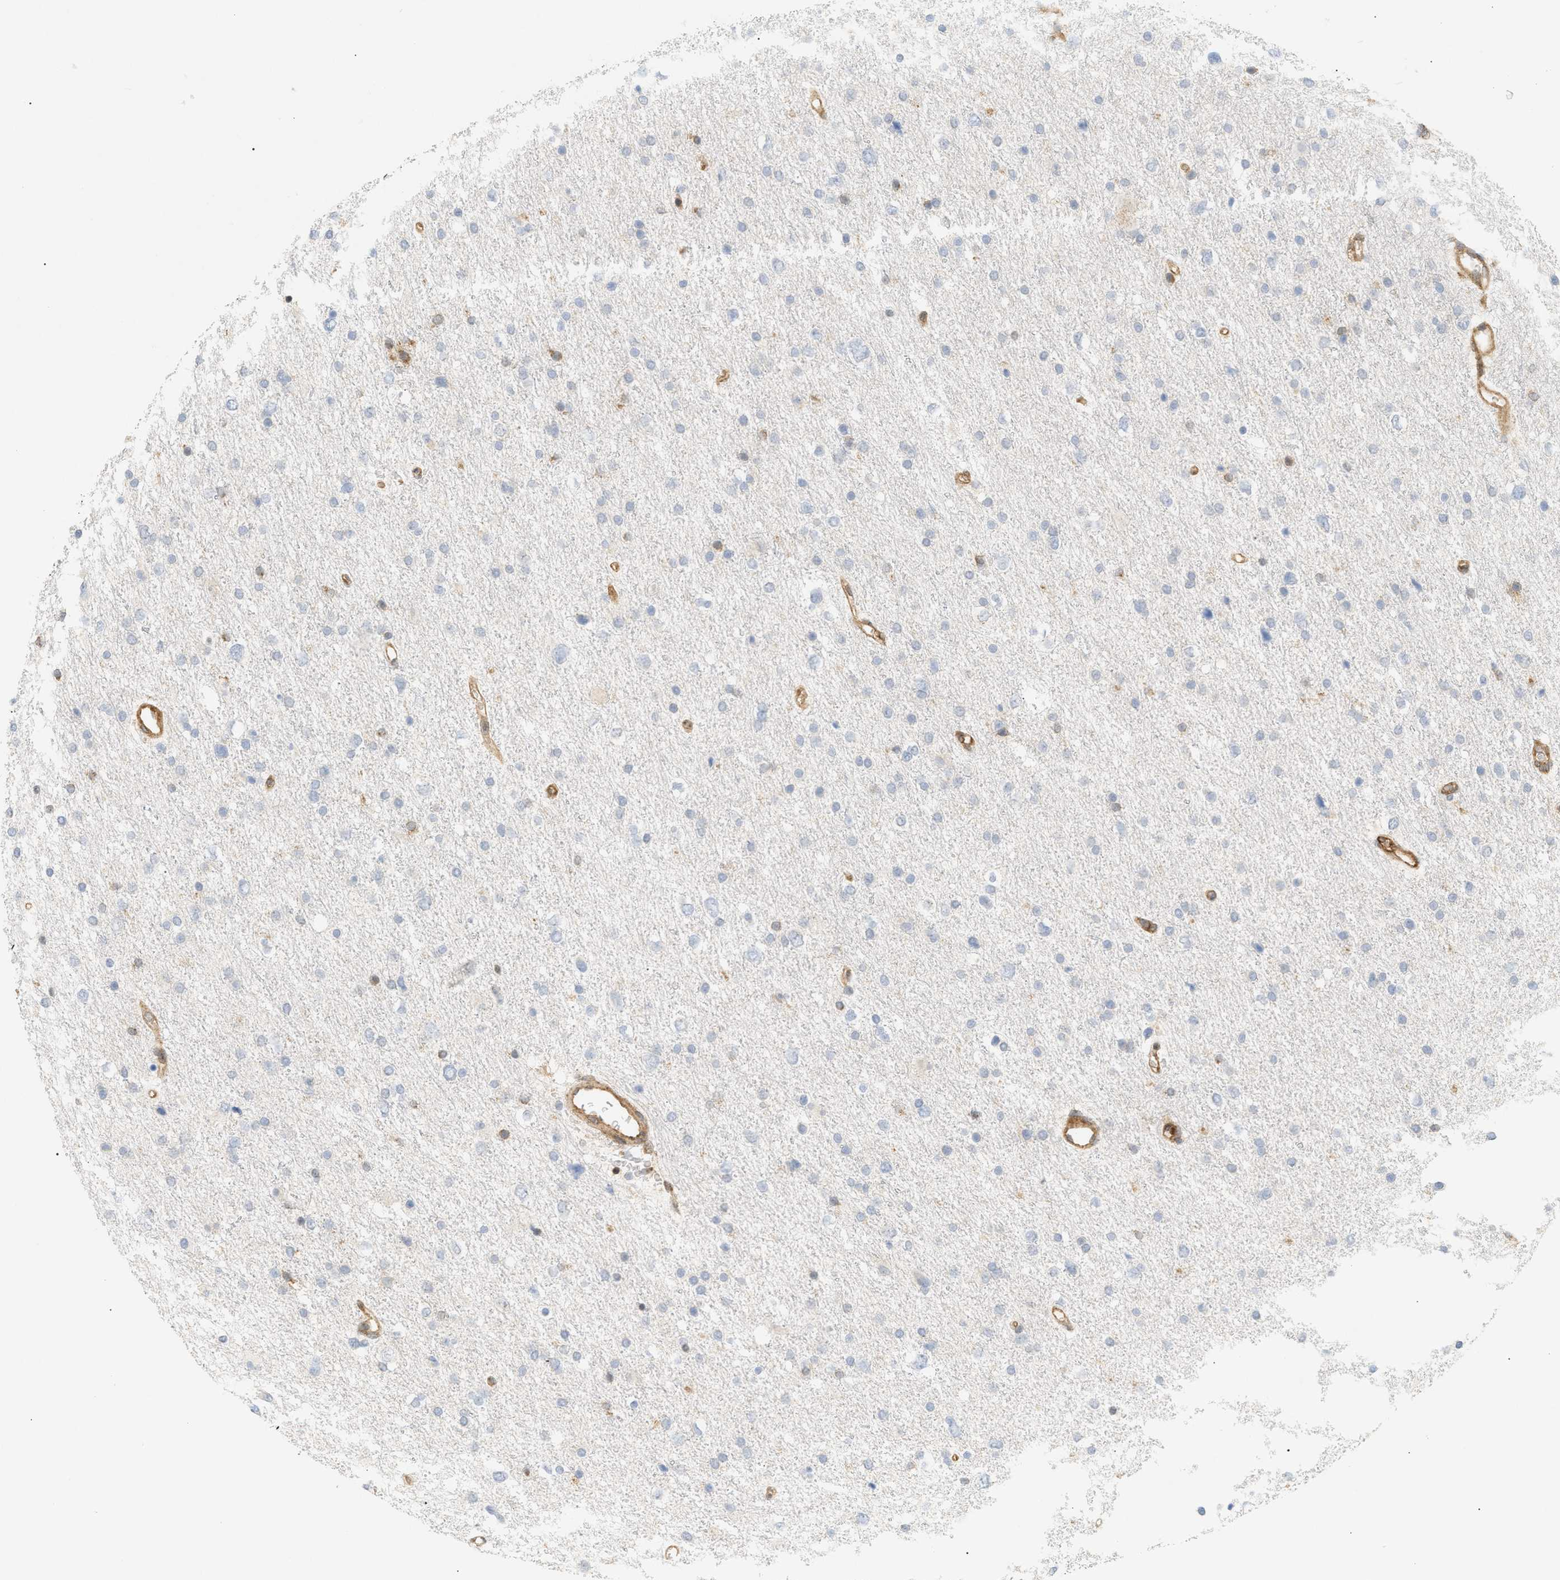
{"staining": {"intensity": "negative", "quantity": "none", "location": "none"}, "tissue": "glioma", "cell_type": "Tumor cells", "image_type": "cancer", "snomed": [{"axis": "morphology", "description": "Glioma, malignant, Low grade"}, {"axis": "topography", "description": "Brain"}], "caption": "Immunohistochemistry micrograph of neoplastic tissue: glioma stained with DAB (3,3'-diaminobenzidine) reveals no significant protein staining in tumor cells.", "gene": "SHC1", "patient": {"sex": "female", "age": 37}}